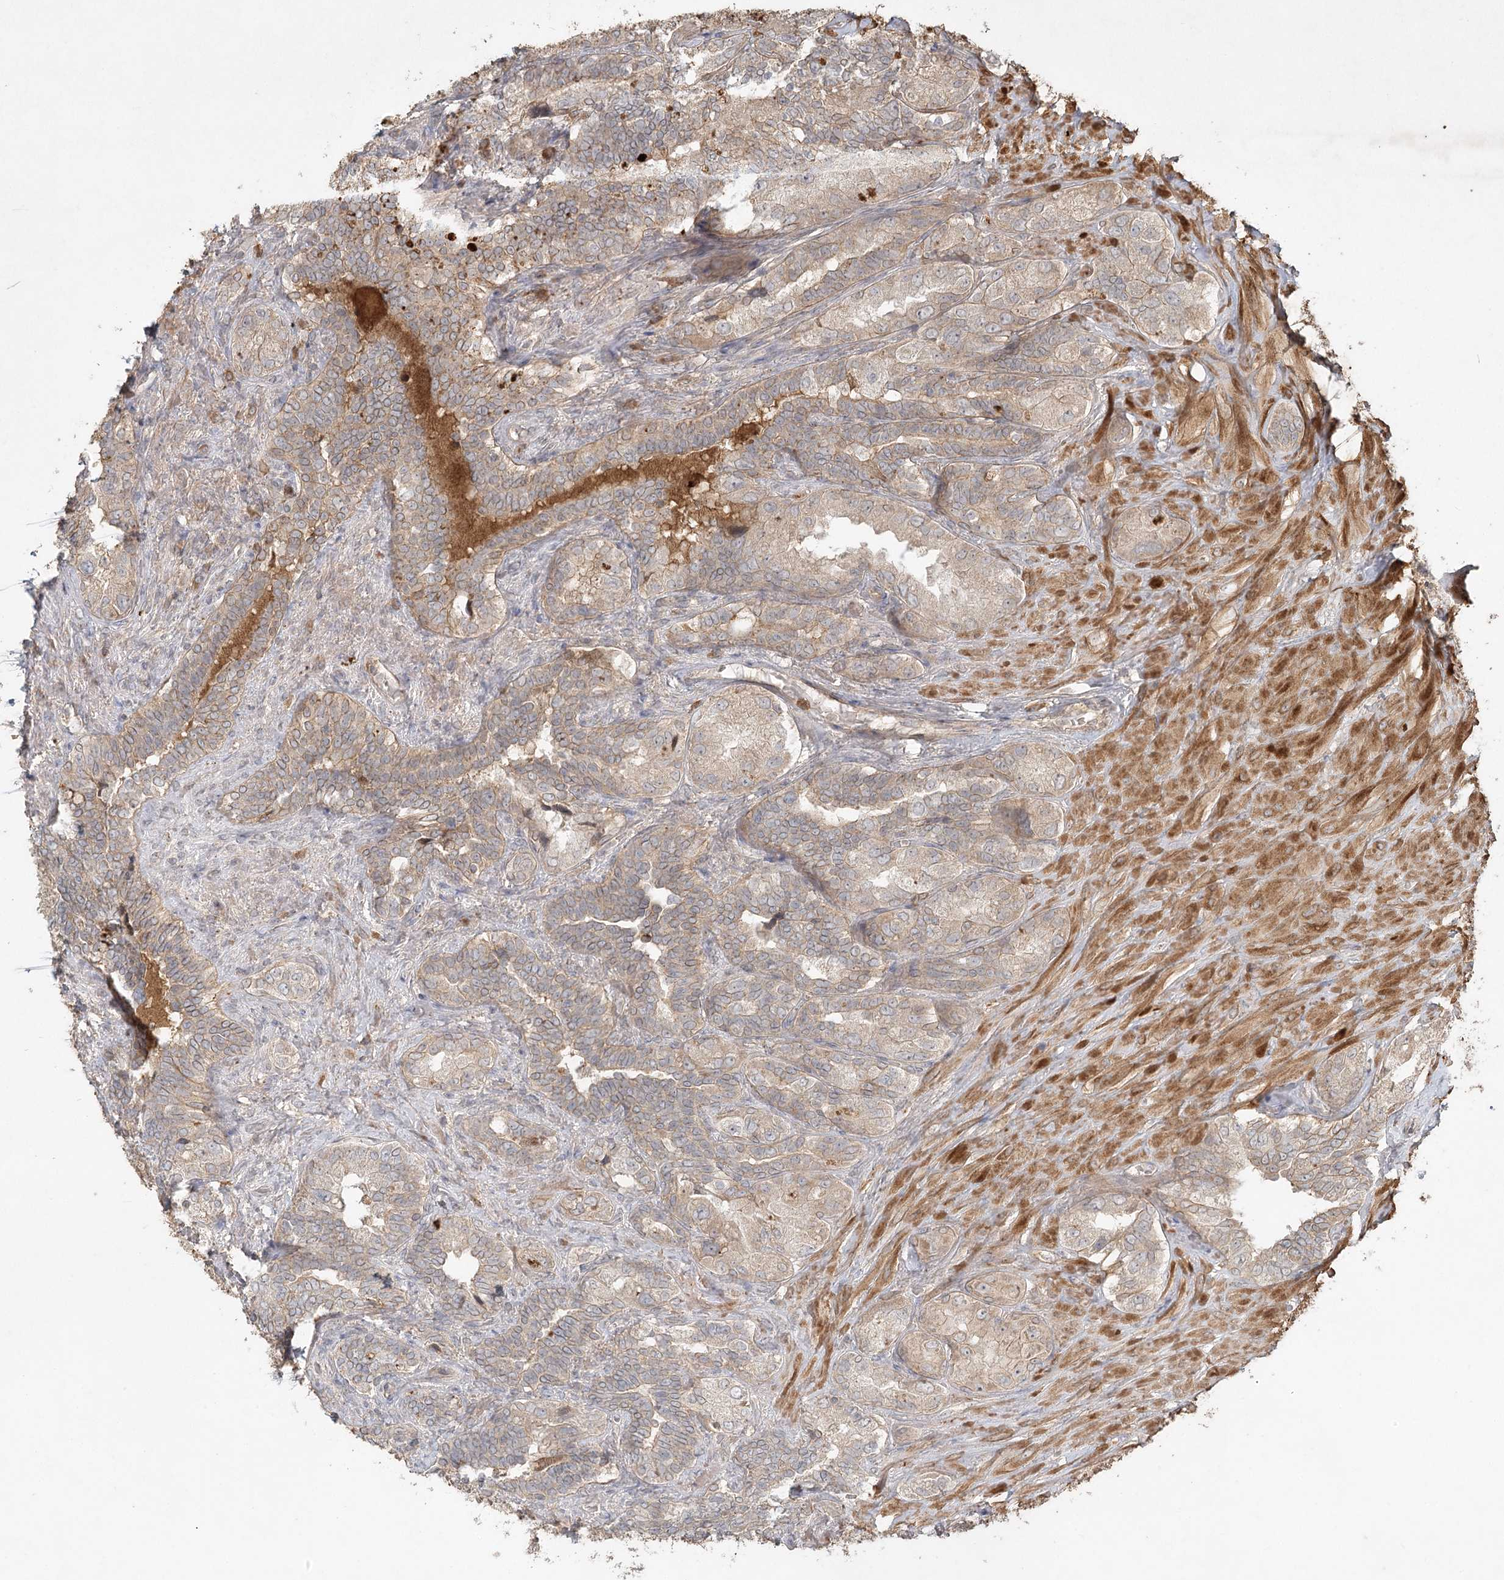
{"staining": {"intensity": "weak", "quantity": ">75%", "location": "cytoplasmic/membranous"}, "tissue": "seminal vesicle", "cell_type": "Glandular cells", "image_type": "normal", "snomed": [{"axis": "morphology", "description": "Normal tissue, NOS"}, {"axis": "topography", "description": "Seminal veicle"}, {"axis": "topography", "description": "Peripheral nerve tissue"}], "caption": "An immunohistochemistry micrograph of normal tissue is shown. Protein staining in brown labels weak cytoplasmic/membranous positivity in seminal vesicle within glandular cells. The protein of interest is shown in brown color, while the nuclei are stained blue.", "gene": "ARL13A", "patient": {"sex": "male", "age": 67}}